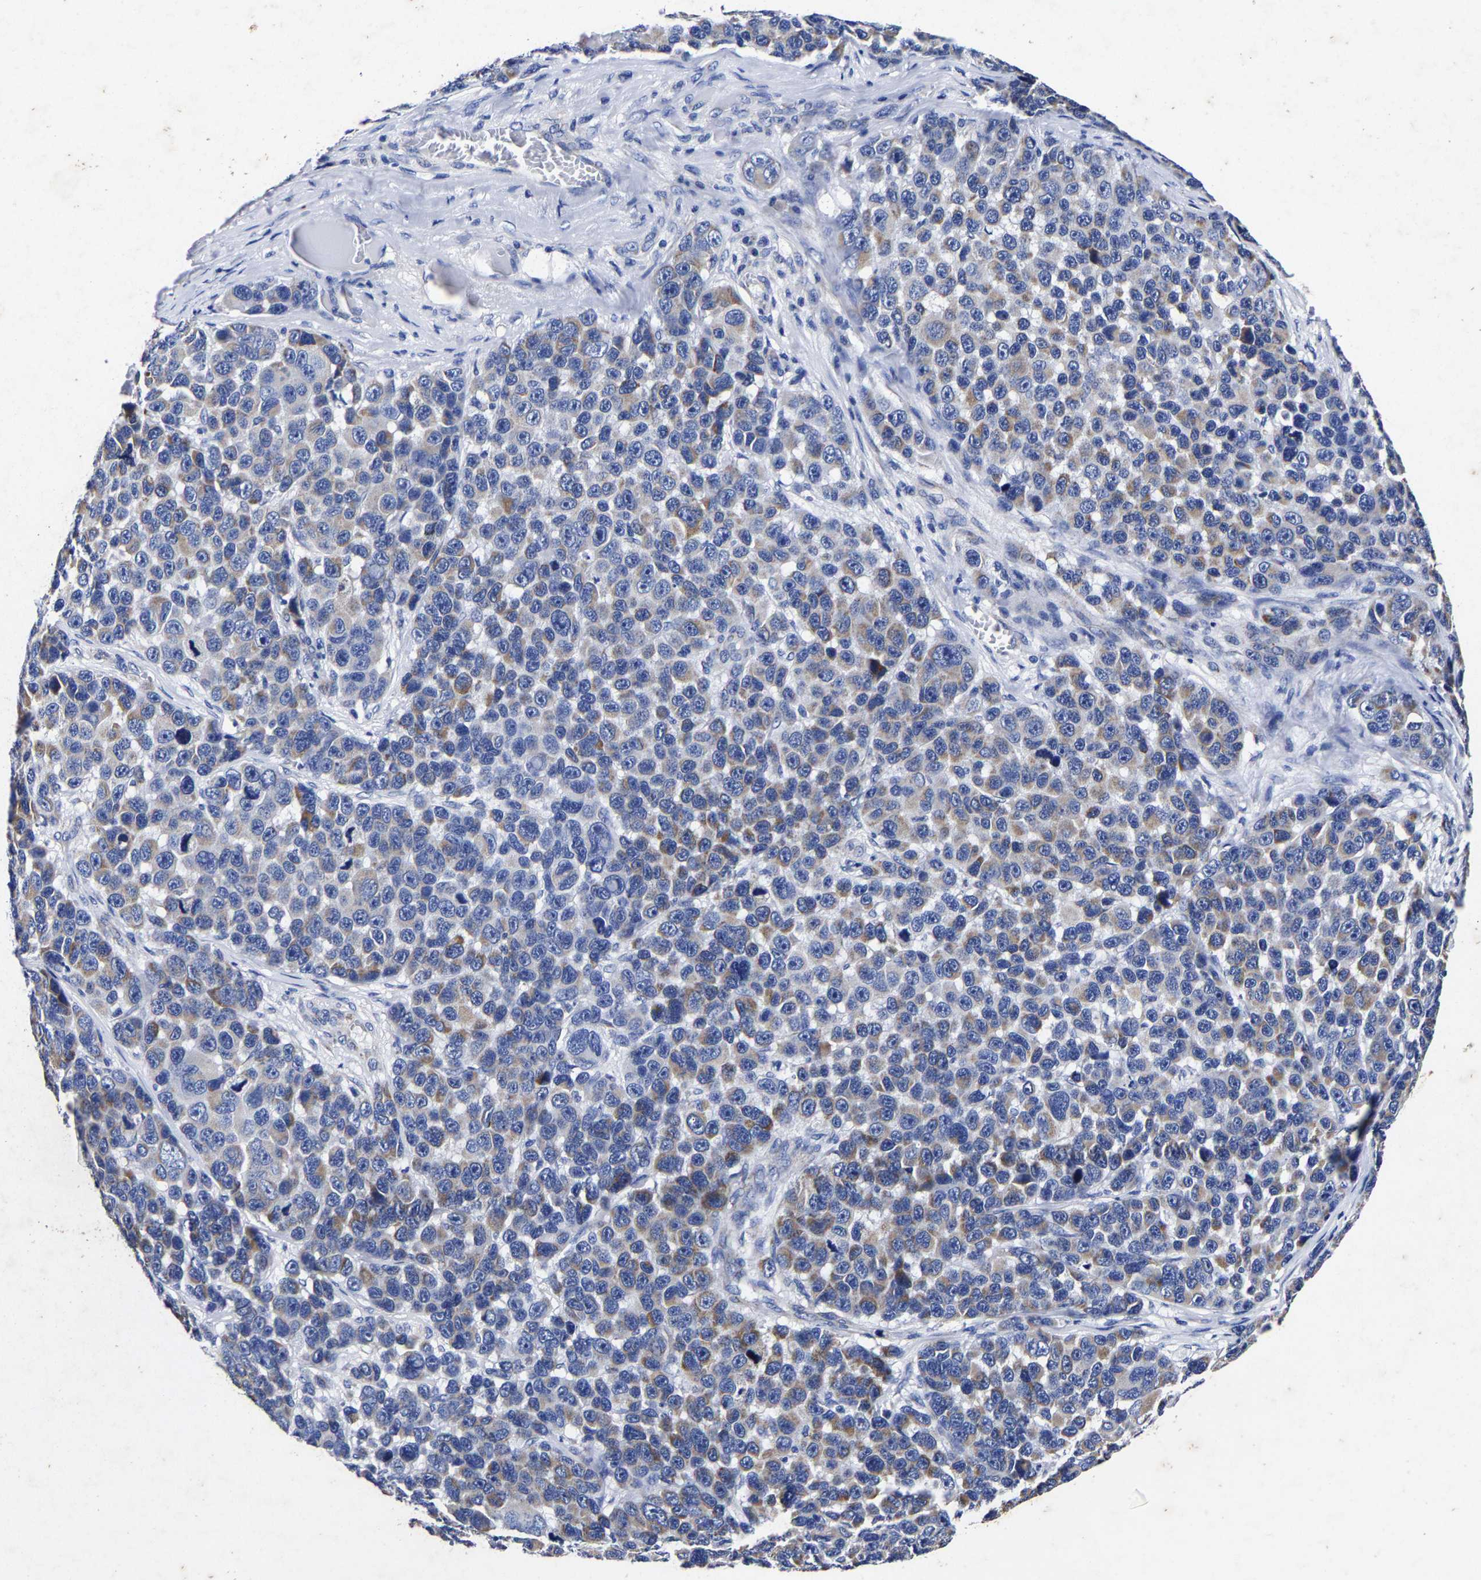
{"staining": {"intensity": "moderate", "quantity": "25%-75%", "location": "cytoplasmic/membranous"}, "tissue": "melanoma", "cell_type": "Tumor cells", "image_type": "cancer", "snomed": [{"axis": "morphology", "description": "Malignant melanoma, NOS"}, {"axis": "topography", "description": "Skin"}], "caption": "The image displays a brown stain indicating the presence of a protein in the cytoplasmic/membranous of tumor cells in malignant melanoma.", "gene": "AASS", "patient": {"sex": "male", "age": 53}}